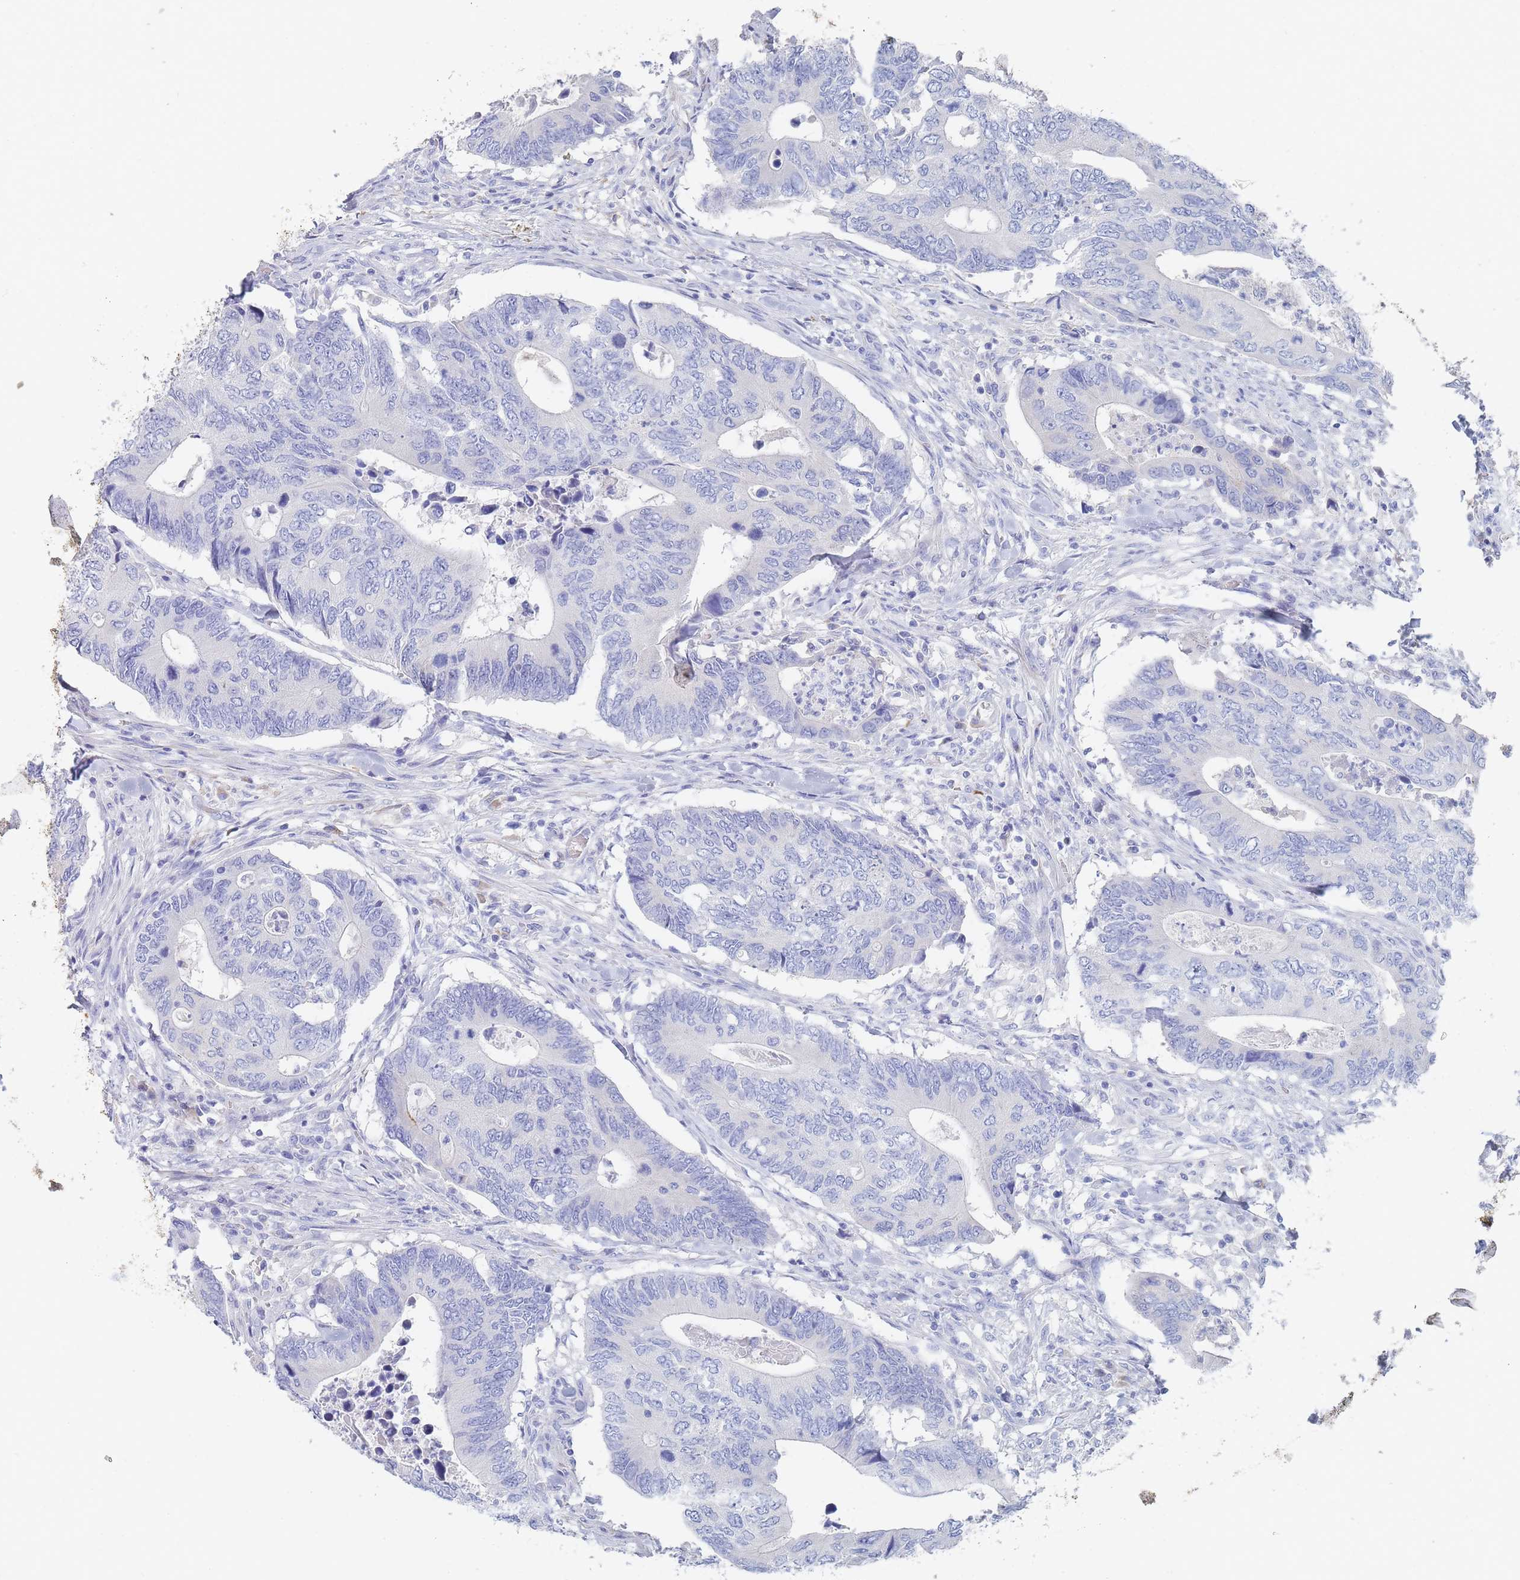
{"staining": {"intensity": "negative", "quantity": "none", "location": "none"}, "tissue": "colorectal cancer", "cell_type": "Tumor cells", "image_type": "cancer", "snomed": [{"axis": "morphology", "description": "Adenocarcinoma, NOS"}, {"axis": "topography", "description": "Colon"}], "caption": "Tumor cells are negative for brown protein staining in colorectal cancer (adenocarcinoma).", "gene": "SLC25A35", "patient": {"sex": "male", "age": 87}}